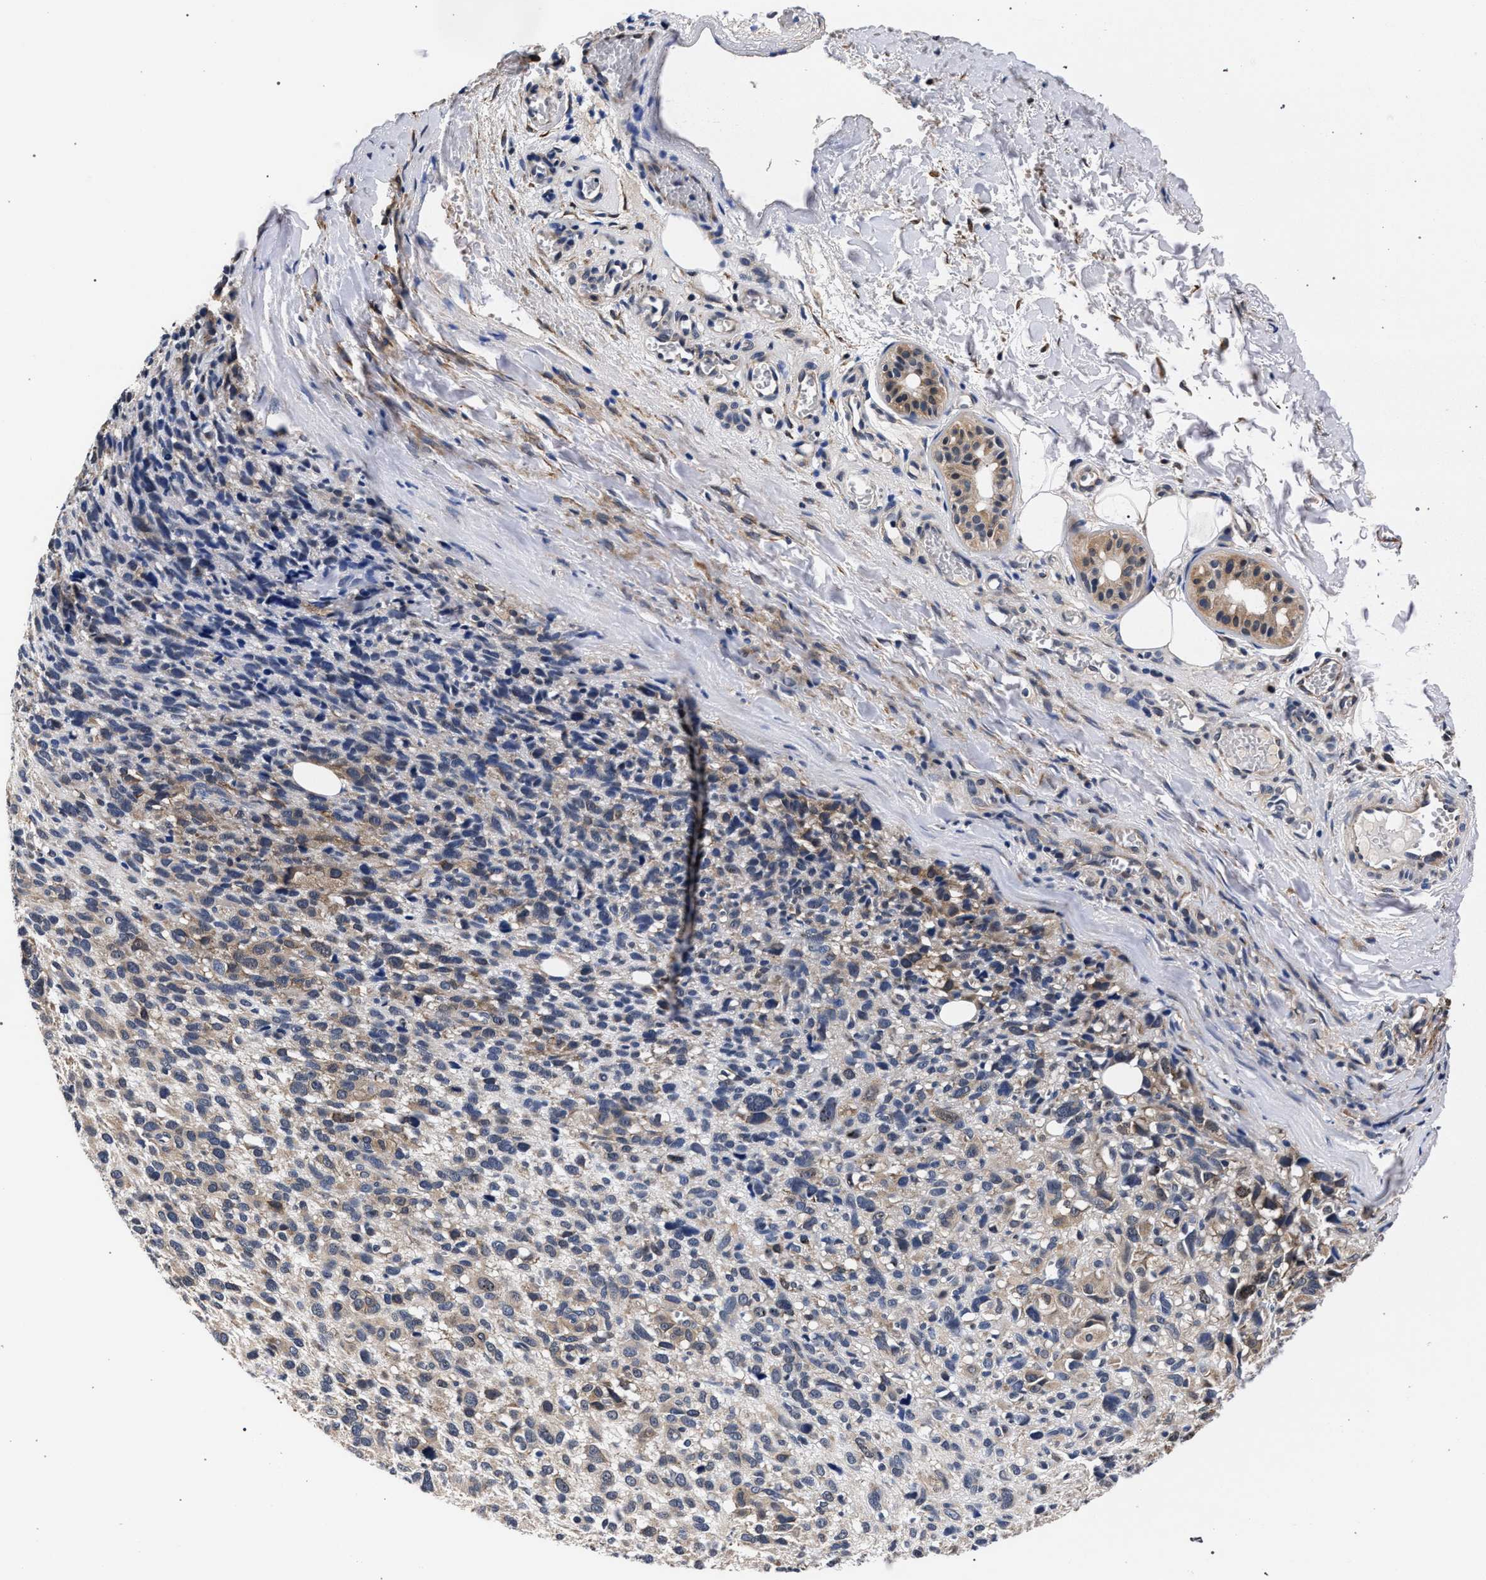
{"staining": {"intensity": "weak", "quantity": "25%-75%", "location": "cytoplasmic/membranous"}, "tissue": "melanoma", "cell_type": "Tumor cells", "image_type": "cancer", "snomed": [{"axis": "morphology", "description": "Malignant melanoma, NOS"}, {"axis": "topography", "description": "Skin"}], "caption": "Immunohistochemical staining of human melanoma reveals low levels of weak cytoplasmic/membranous protein expression in about 25%-75% of tumor cells.", "gene": "RBM33", "patient": {"sex": "female", "age": 55}}